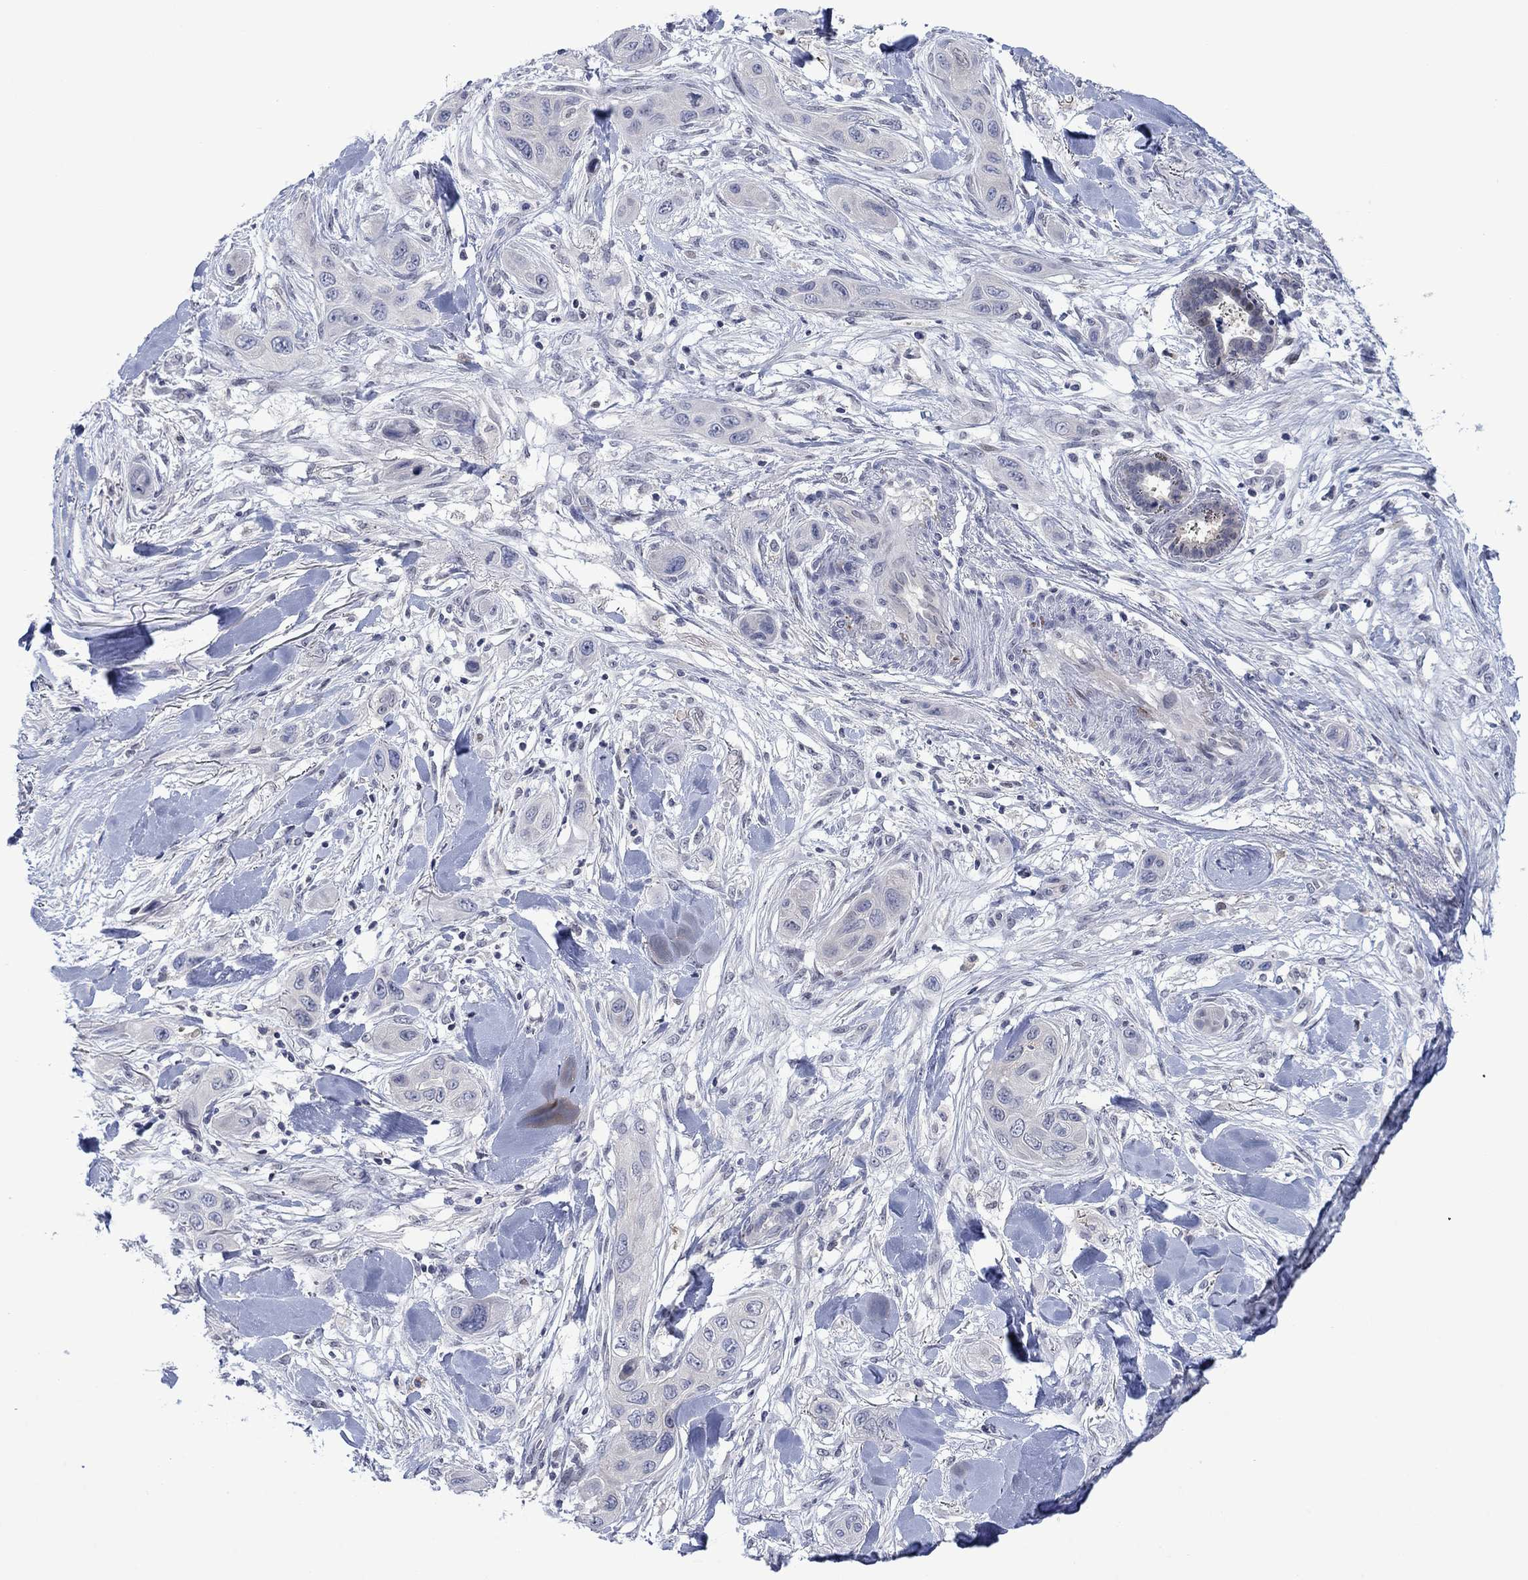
{"staining": {"intensity": "negative", "quantity": "none", "location": "none"}, "tissue": "skin cancer", "cell_type": "Tumor cells", "image_type": "cancer", "snomed": [{"axis": "morphology", "description": "Squamous cell carcinoma, NOS"}, {"axis": "topography", "description": "Skin"}], "caption": "Tumor cells are negative for brown protein staining in skin cancer. The staining was performed using DAB to visualize the protein expression in brown, while the nuclei were stained in blue with hematoxylin (Magnification: 20x).", "gene": "AGL", "patient": {"sex": "male", "age": 78}}